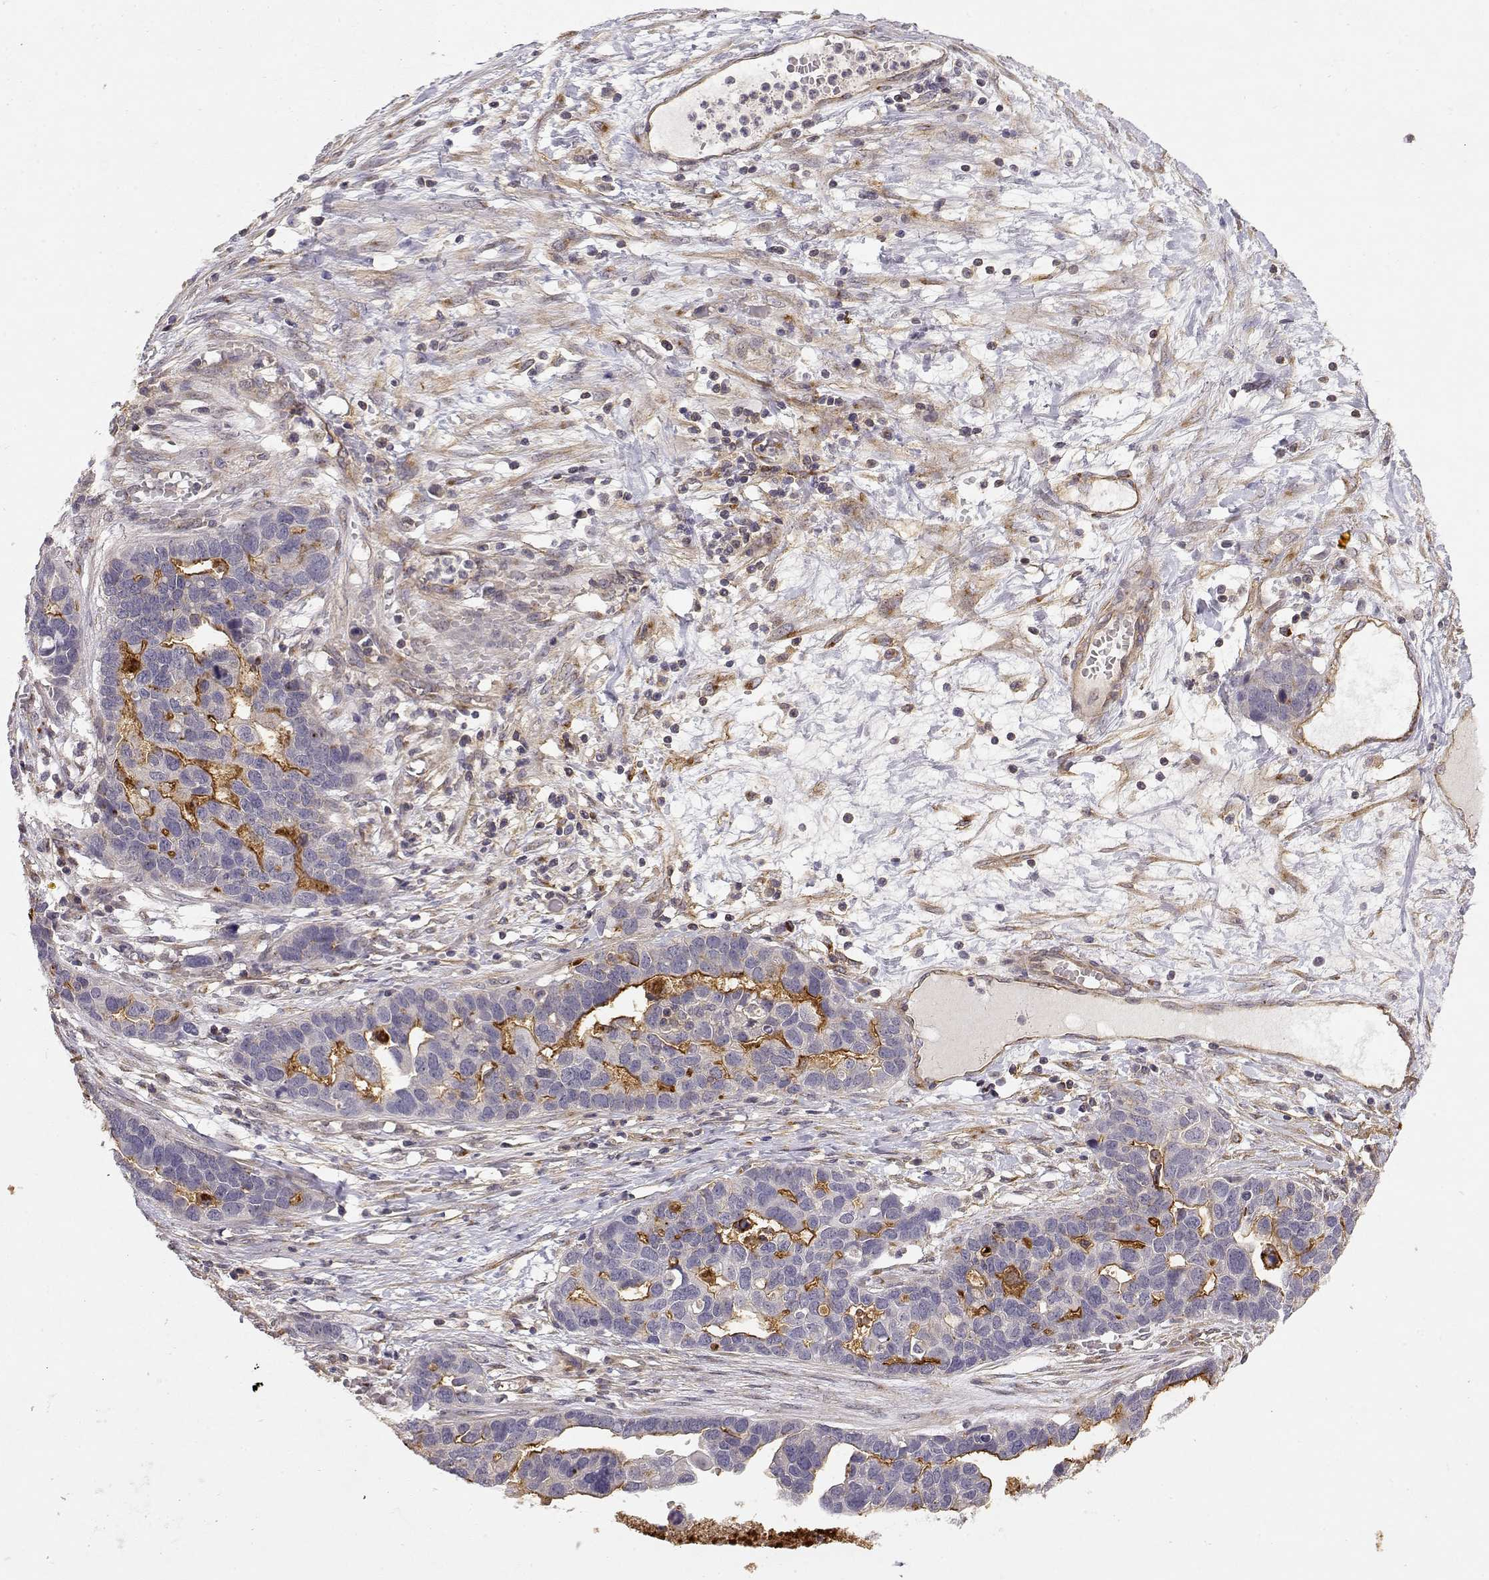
{"staining": {"intensity": "moderate", "quantity": "<25%", "location": "cytoplasmic/membranous"}, "tissue": "ovarian cancer", "cell_type": "Tumor cells", "image_type": "cancer", "snomed": [{"axis": "morphology", "description": "Cystadenocarcinoma, serous, NOS"}, {"axis": "topography", "description": "Ovary"}], "caption": "Immunohistochemical staining of human ovarian serous cystadenocarcinoma displays low levels of moderate cytoplasmic/membranous protein staining in approximately <25% of tumor cells. Nuclei are stained in blue.", "gene": "IFITM1", "patient": {"sex": "female", "age": 54}}